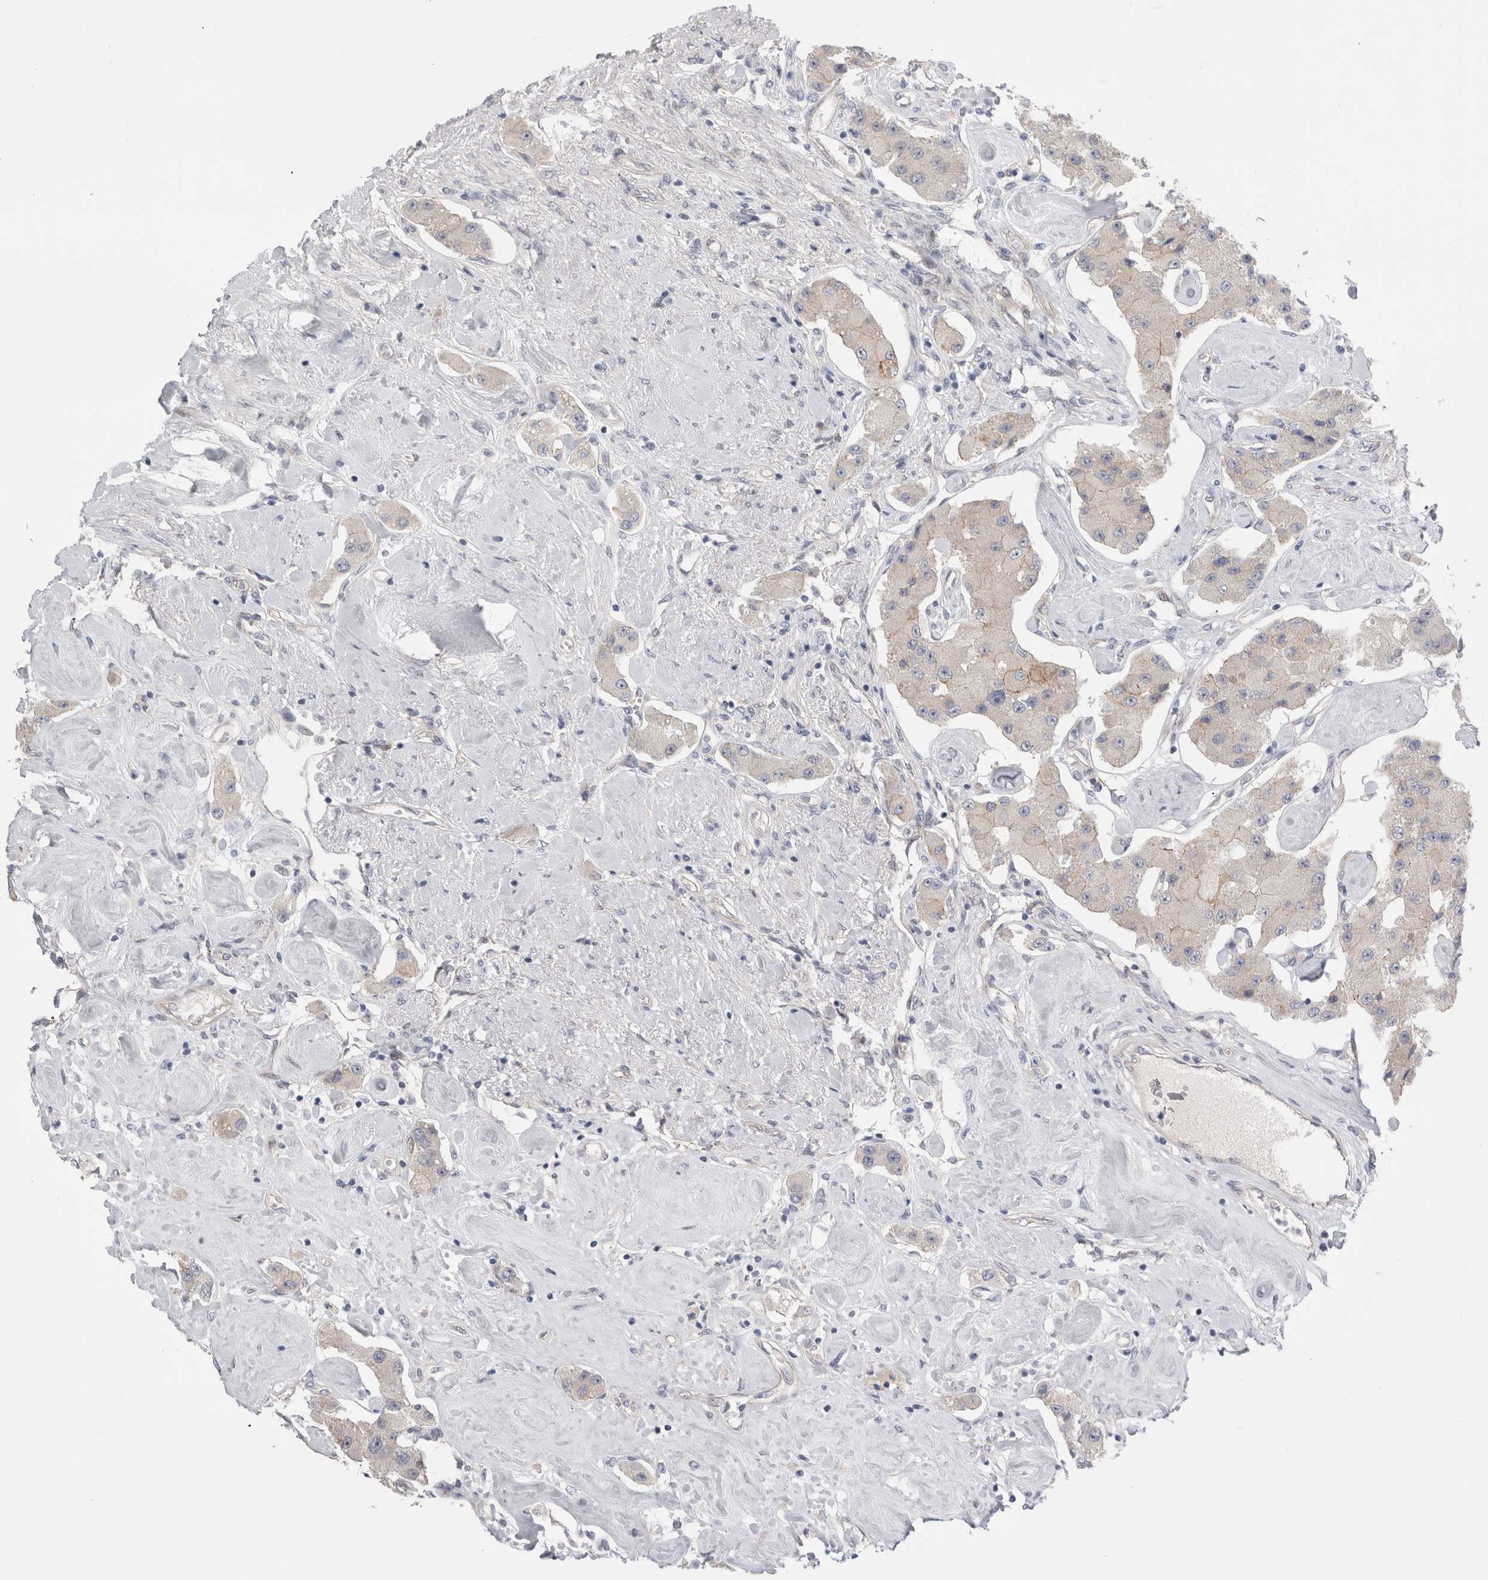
{"staining": {"intensity": "negative", "quantity": "none", "location": "none"}, "tissue": "carcinoid", "cell_type": "Tumor cells", "image_type": "cancer", "snomed": [{"axis": "morphology", "description": "Carcinoid, malignant, NOS"}, {"axis": "topography", "description": "Pancreas"}], "caption": "This is an immunohistochemistry (IHC) image of malignant carcinoid. There is no positivity in tumor cells.", "gene": "TAFA5", "patient": {"sex": "male", "age": 41}}